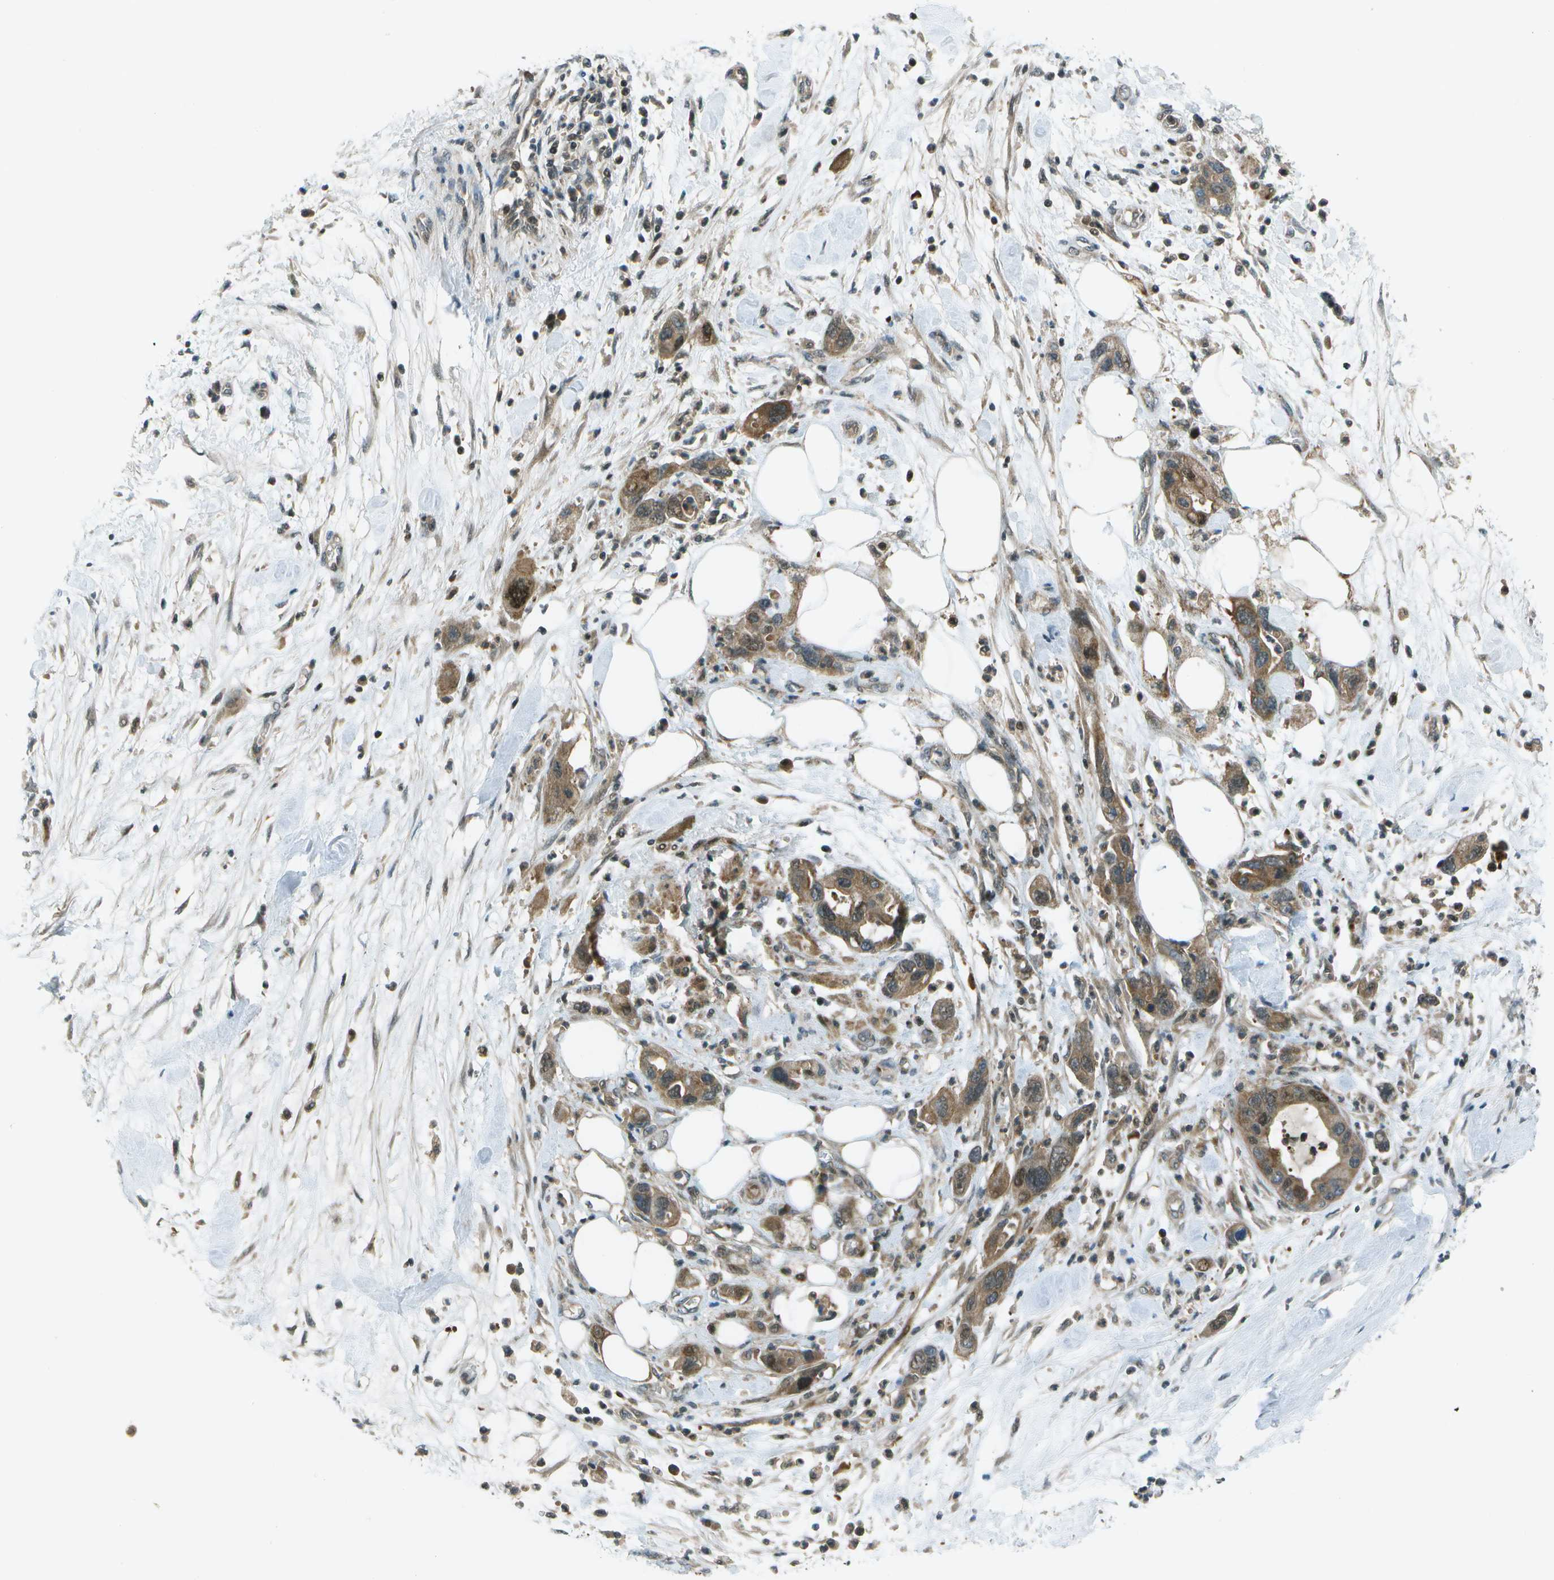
{"staining": {"intensity": "moderate", "quantity": ">75%", "location": "cytoplasmic/membranous"}, "tissue": "pancreatic cancer", "cell_type": "Tumor cells", "image_type": "cancer", "snomed": [{"axis": "morphology", "description": "Normal tissue, NOS"}, {"axis": "morphology", "description": "Adenocarcinoma, NOS"}, {"axis": "topography", "description": "Pancreas"}], "caption": "The immunohistochemical stain shows moderate cytoplasmic/membranous positivity in tumor cells of pancreatic cancer (adenocarcinoma) tissue. The staining was performed using DAB, with brown indicating positive protein expression. Nuclei are stained blue with hematoxylin.", "gene": "TMEM19", "patient": {"sex": "female", "age": 71}}